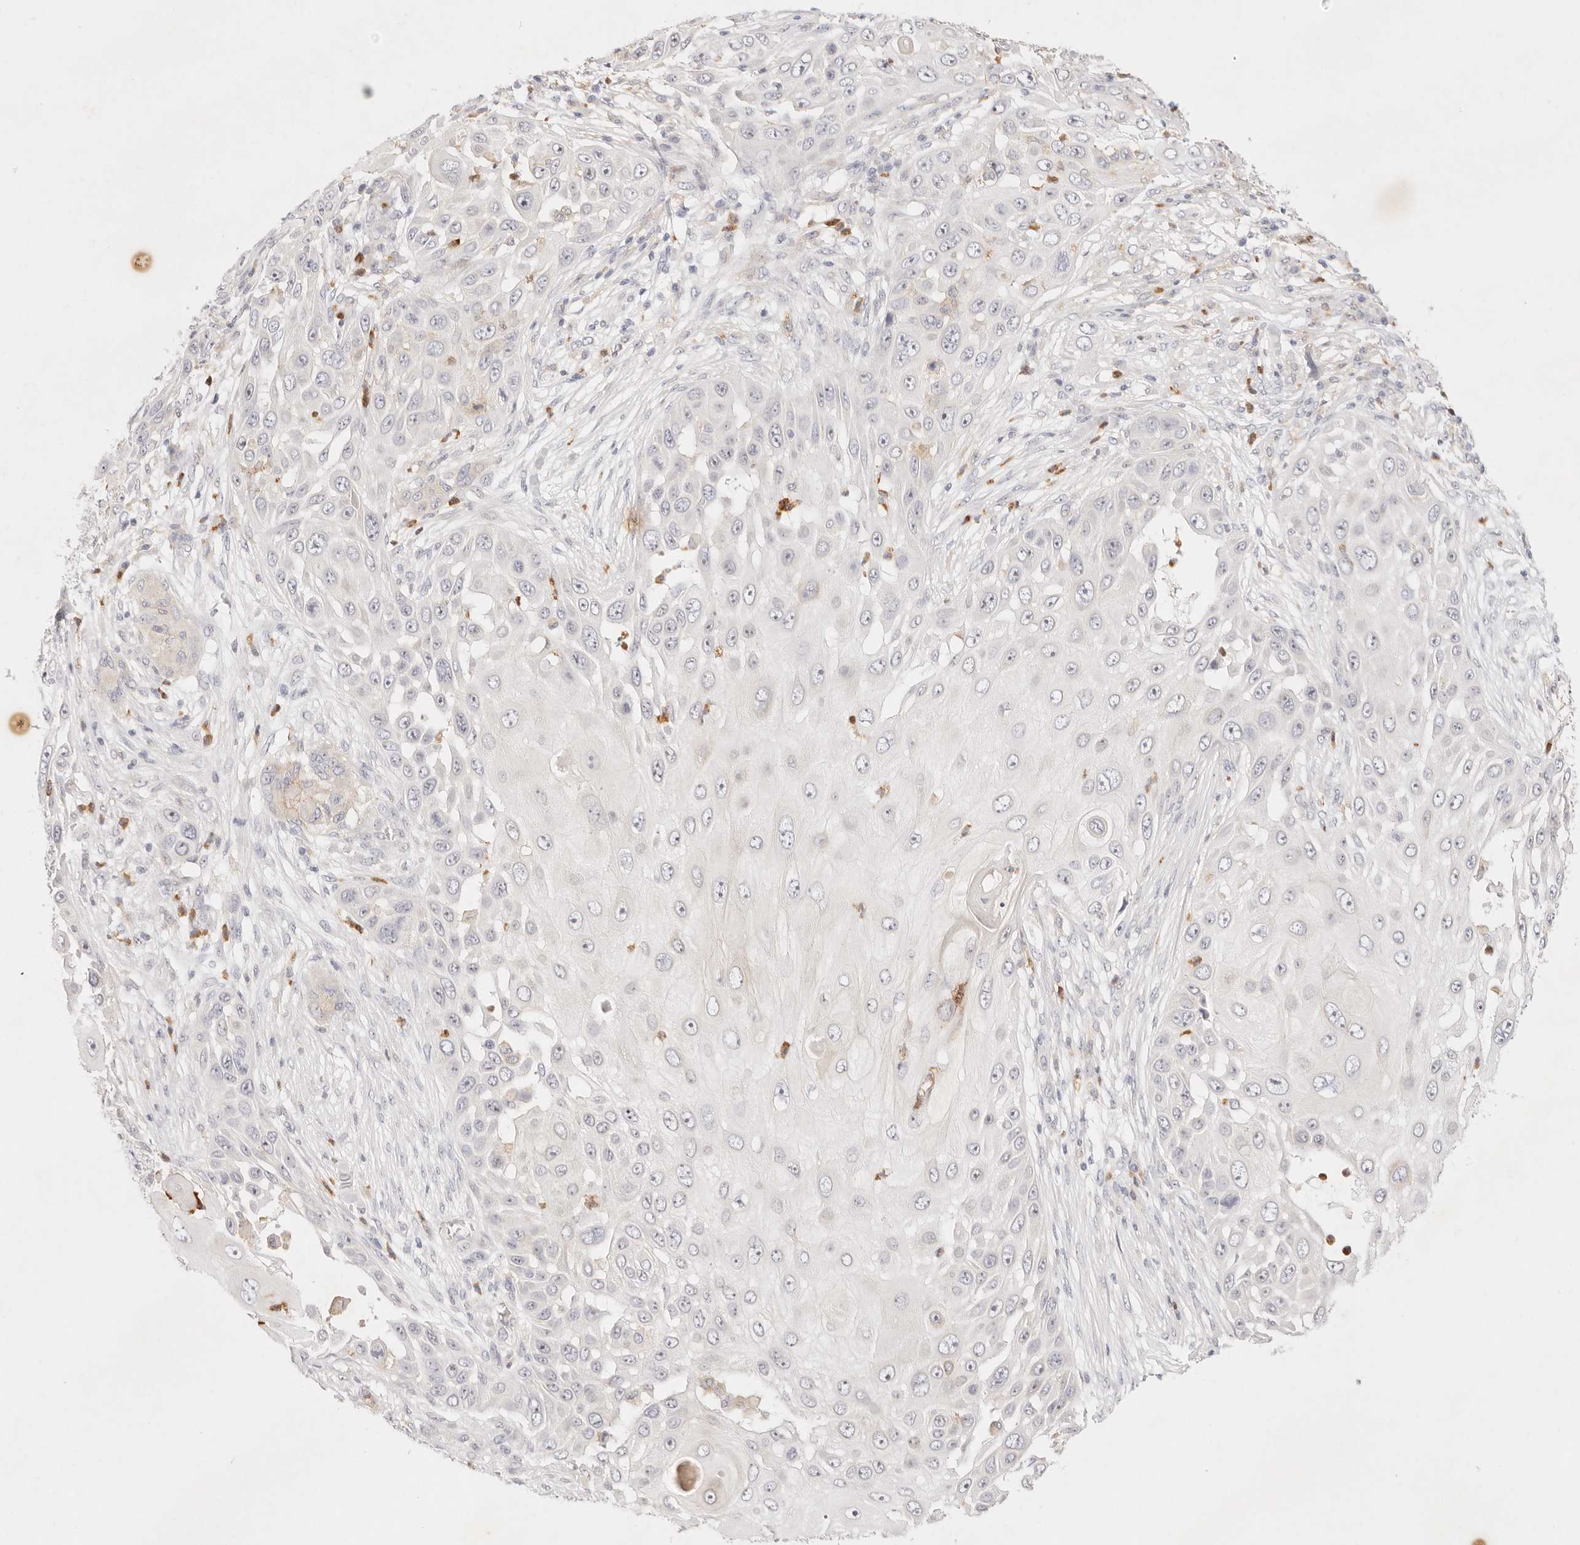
{"staining": {"intensity": "negative", "quantity": "none", "location": "none"}, "tissue": "skin cancer", "cell_type": "Tumor cells", "image_type": "cancer", "snomed": [{"axis": "morphology", "description": "Squamous cell carcinoma, NOS"}, {"axis": "topography", "description": "Skin"}], "caption": "DAB (3,3'-diaminobenzidine) immunohistochemical staining of human skin squamous cell carcinoma reveals no significant staining in tumor cells.", "gene": "GPR84", "patient": {"sex": "female", "age": 44}}